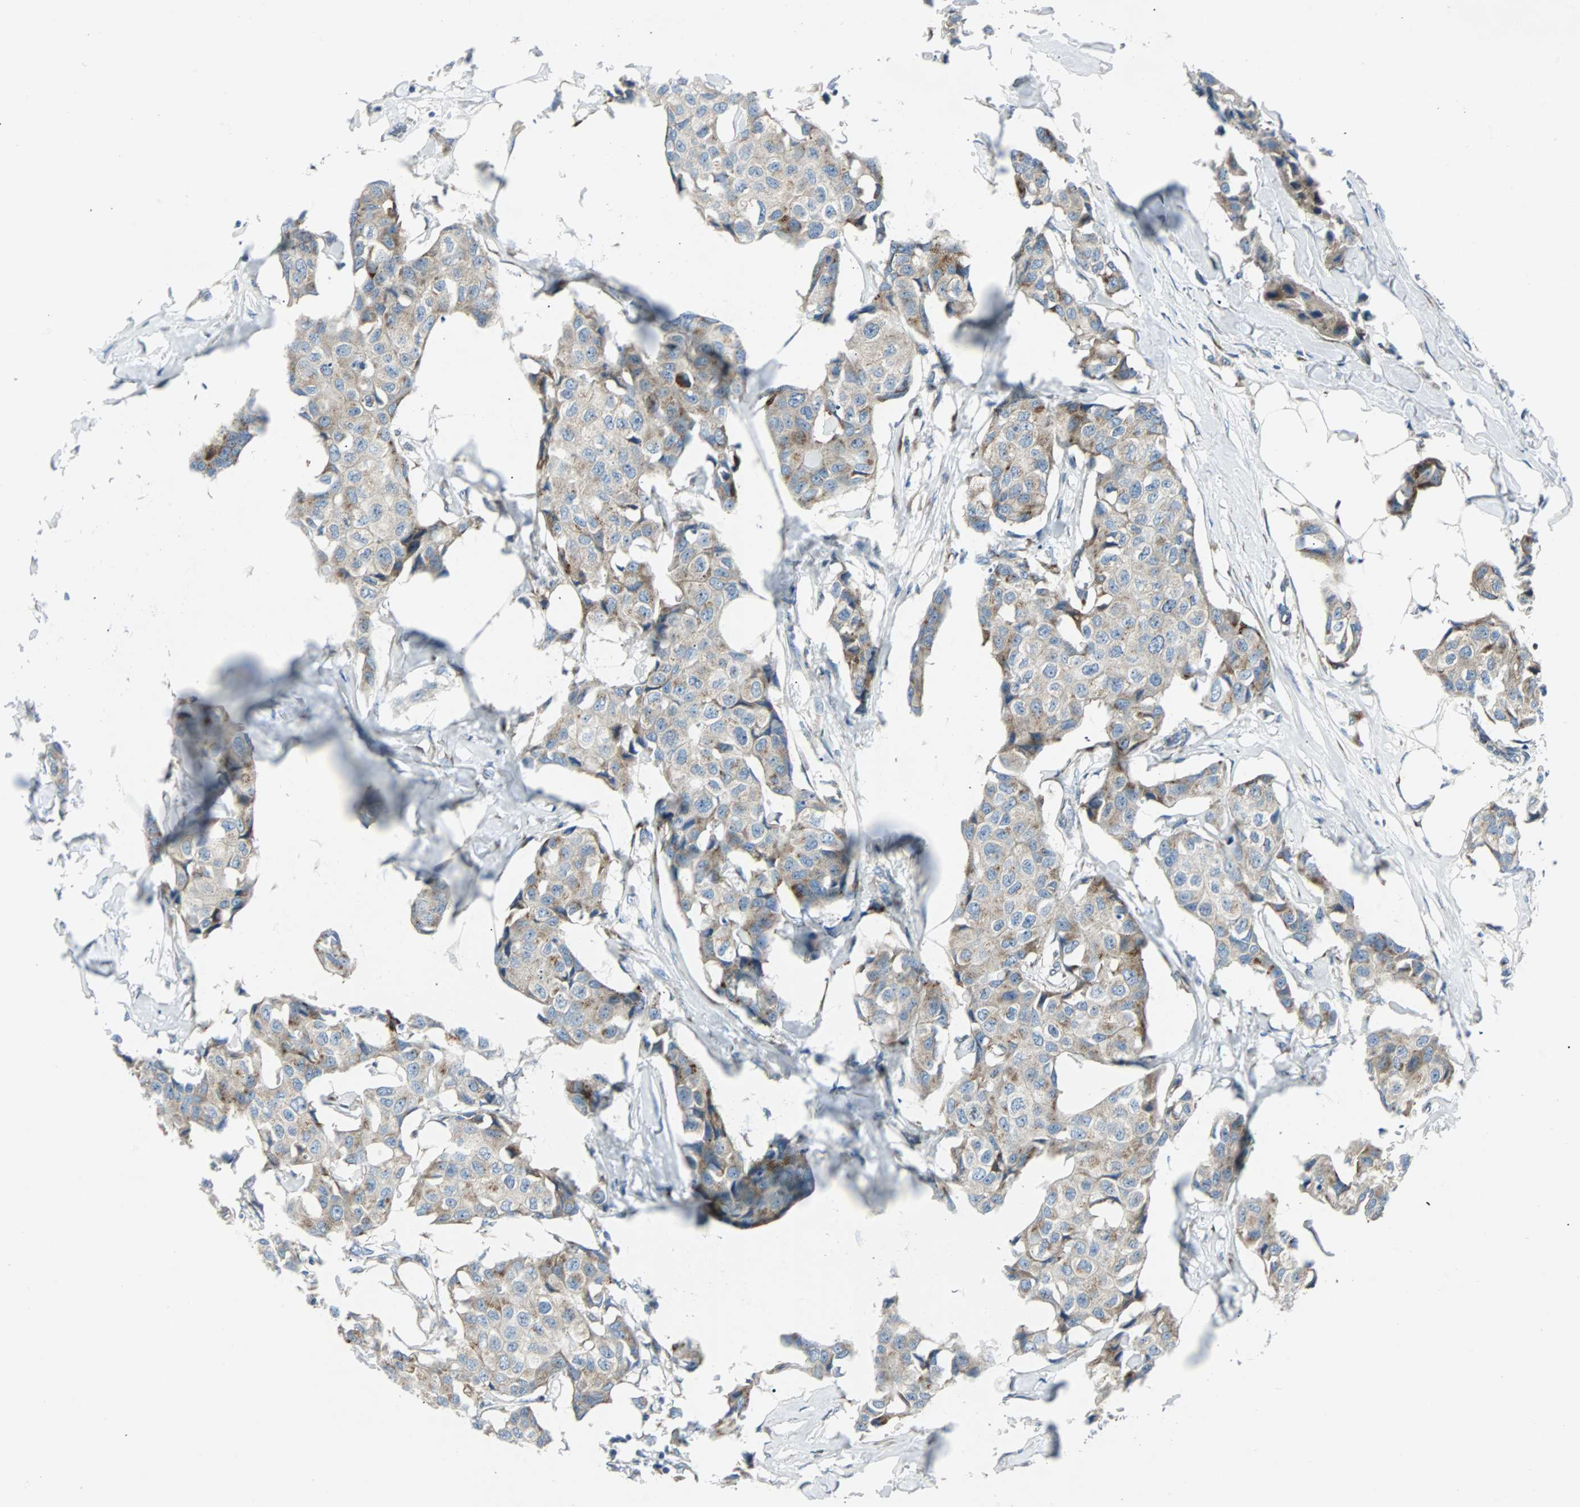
{"staining": {"intensity": "moderate", "quantity": ">75%", "location": "cytoplasmic/membranous"}, "tissue": "breast cancer", "cell_type": "Tumor cells", "image_type": "cancer", "snomed": [{"axis": "morphology", "description": "Duct carcinoma"}, {"axis": "topography", "description": "Breast"}], "caption": "High-power microscopy captured an IHC histopathology image of breast cancer, revealing moderate cytoplasmic/membranous expression in approximately >75% of tumor cells.", "gene": "BBC3", "patient": {"sex": "female", "age": 80}}